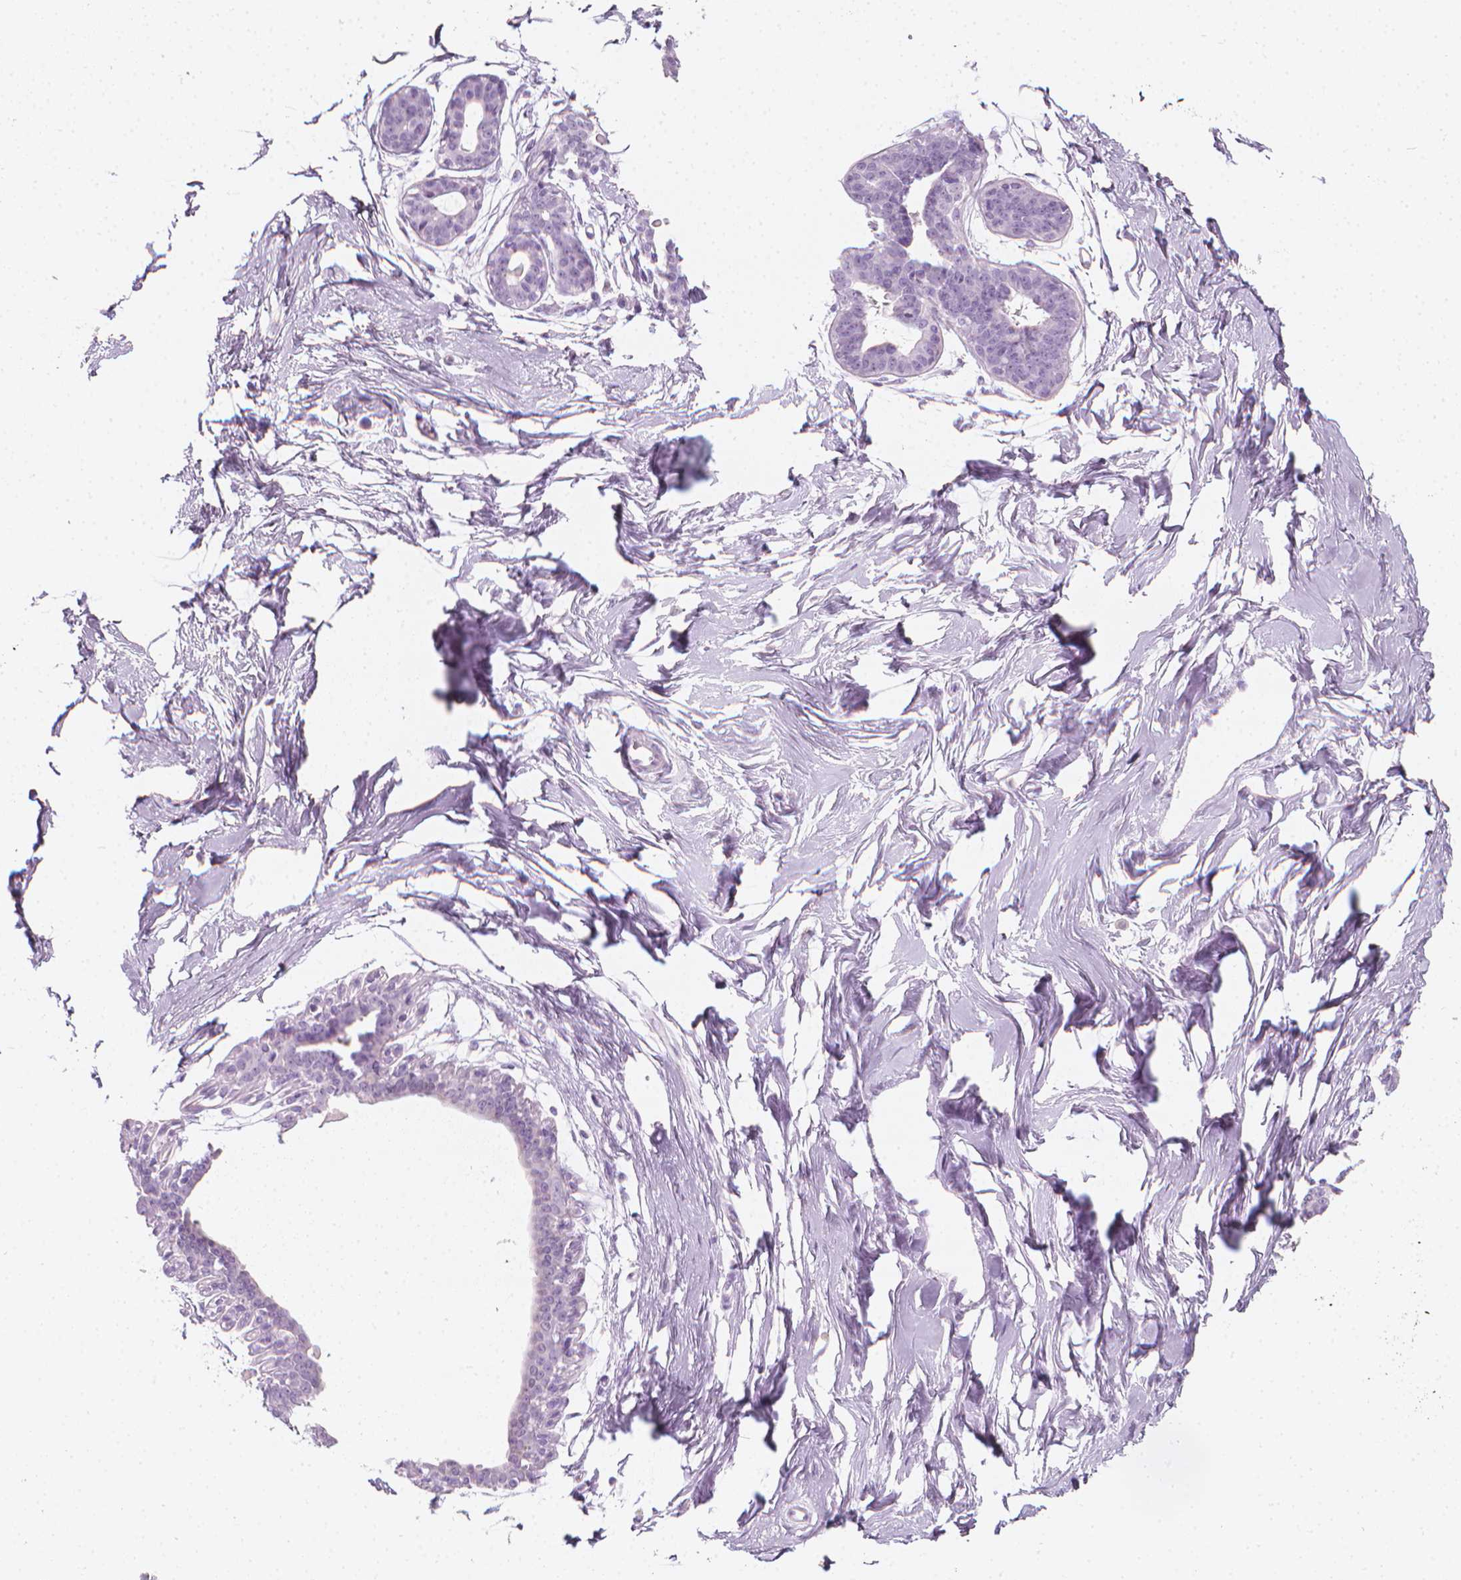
{"staining": {"intensity": "negative", "quantity": "none", "location": "none"}, "tissue": "breast", "cell_type": "Adipocytes", "image_type": "normal", "snomed": [{"axis": "morphology", "description": "Normal tissue, NOS"}, {"axis": "topography", "description": "Breast"}], "caption": "Immunohistochemistry (IHC) histopathology image of unremarkable breast stained for a protein (brown), which displays no expression in adipocytes.", "gene": "SCG3", "patient": {"sex": "female", "age": 45}}